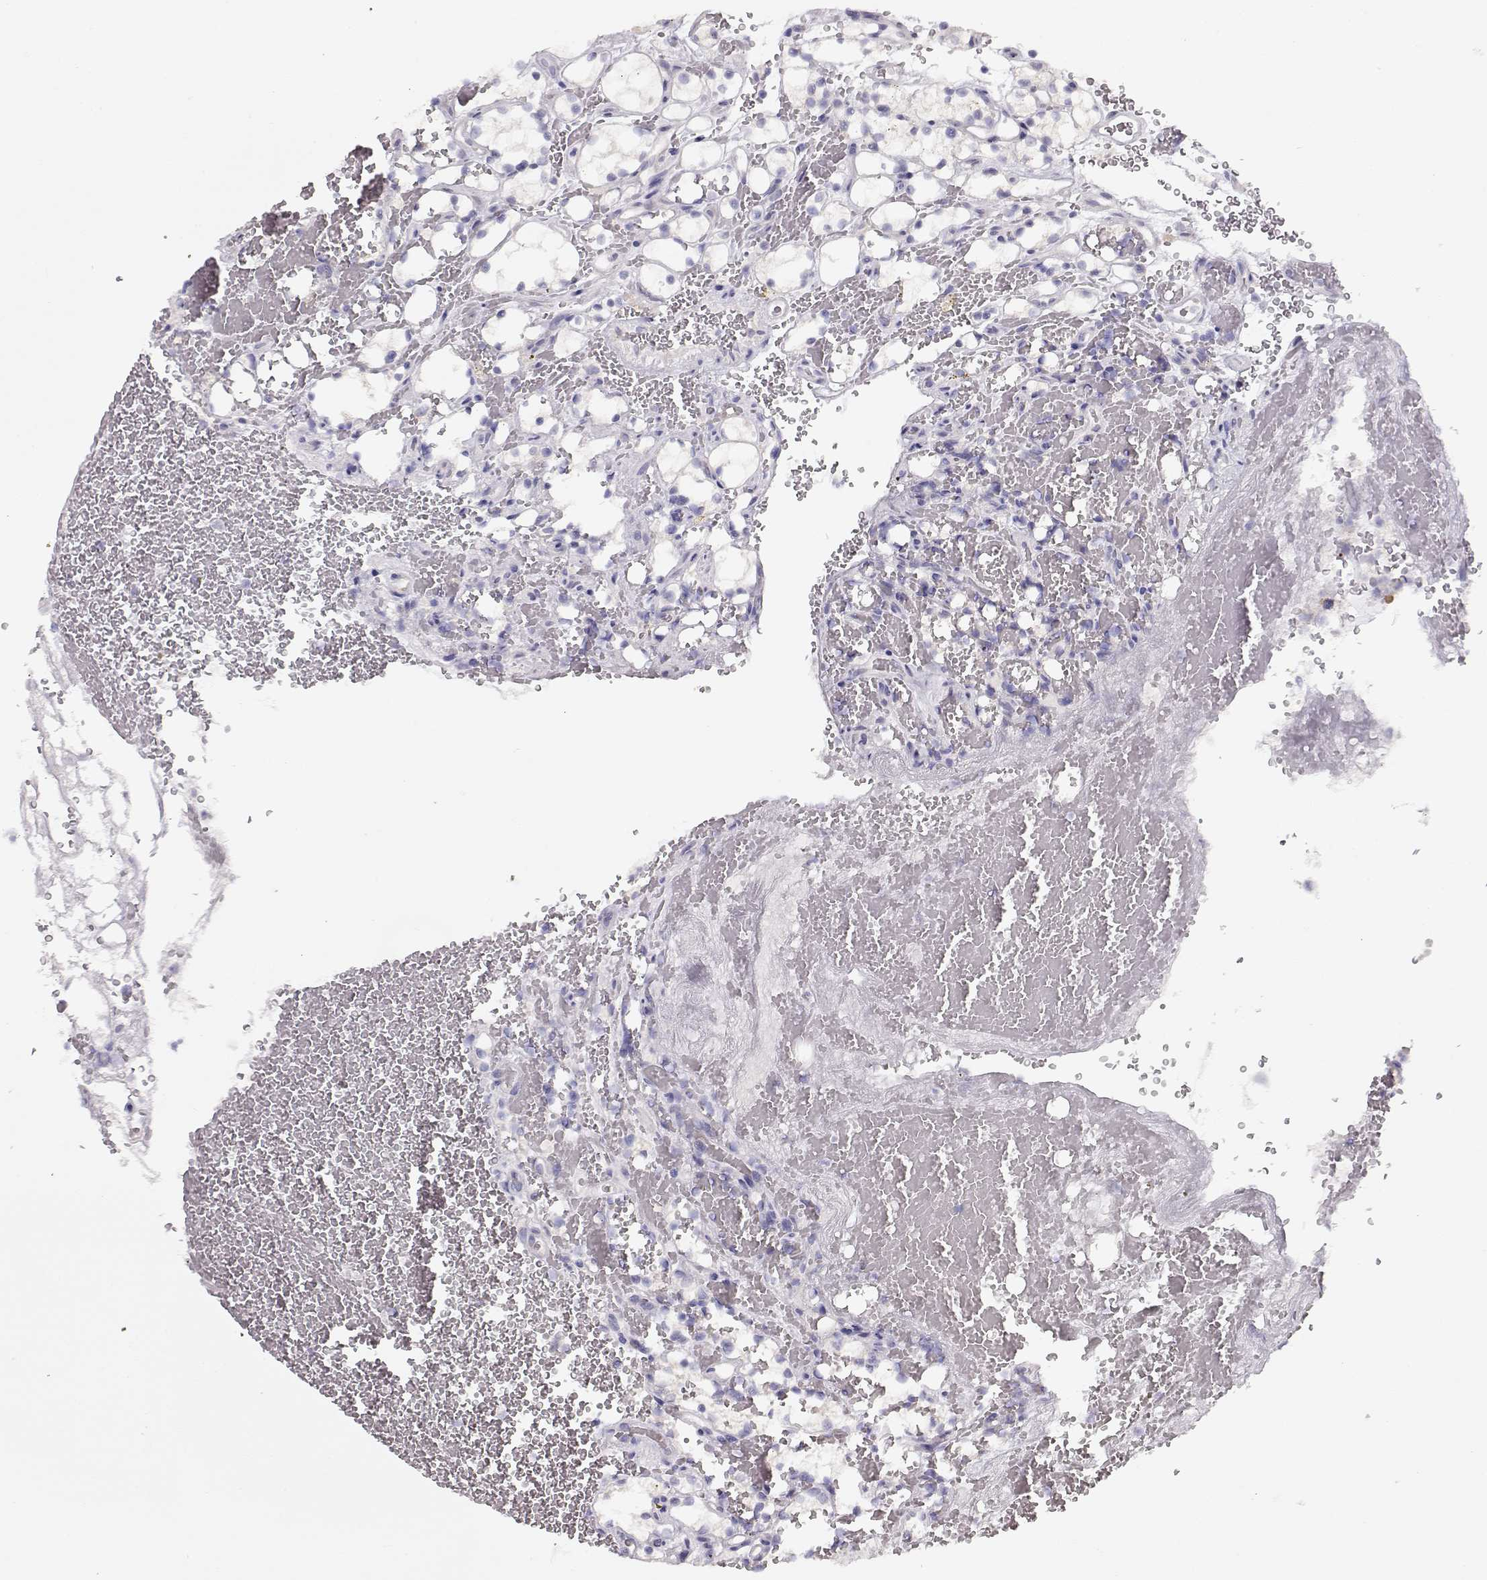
{"staining": {"intensity": "negative", "quantity": "none", "location": "none"}, "tissue": "renal cancer", "cell_type": "Tumor cells", "image_type": "cancer", "snomed": [{"axis": "morphology", "description": "Adenocarcinoma, NOS"}, {"axis": "topography", "description": "Kidney"}], "caption": "Tumor cells show no significant staining in renal adenocarcinoma.", "gene": "GLIPR1L2", "patient": {"sex": "female", "age": 69}}